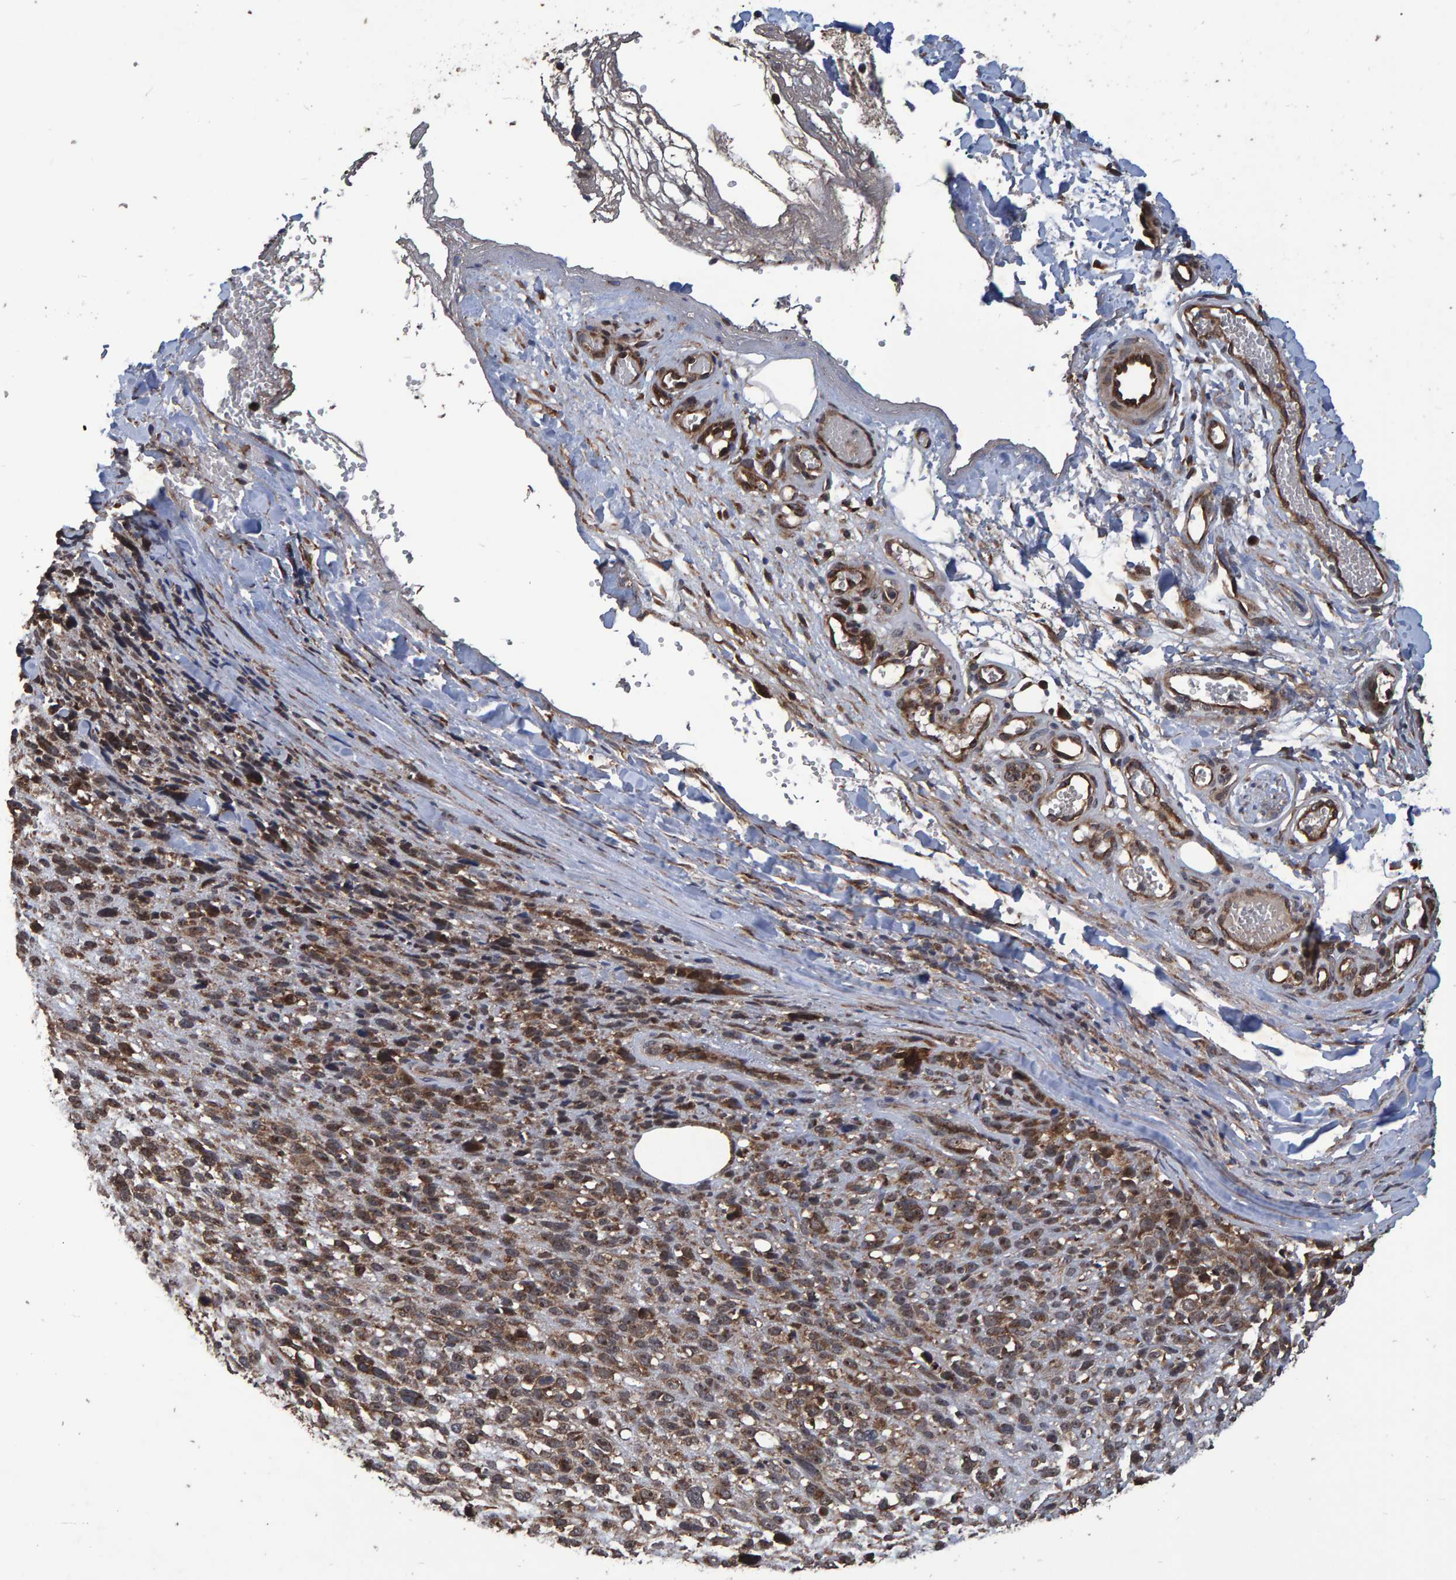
{"staining": {"intensity": "moderate", "quantity": ">75%", "location": "cytoplasmic/membranous,nuclear"}, "tissue": "melanoma", "cell_type": "Tumor cells", "image_type": "cancer", "snomed": [{"axis": "morphology", "description": "Malignant melanoma, NOS"}, {"axis": "topography", "description": "Skin"}], "caption": "Tumor cells show moderate cytoplasmic/membranous and nuclear positivity in about >75% of cells in malignant melanoma. (Stains: DAB in brown, nuclei in blue, Microscopy: brightfield microscopy at high magnification).", "gene": "TRIM68", "patient": {"sex": "female", "age": 55}}